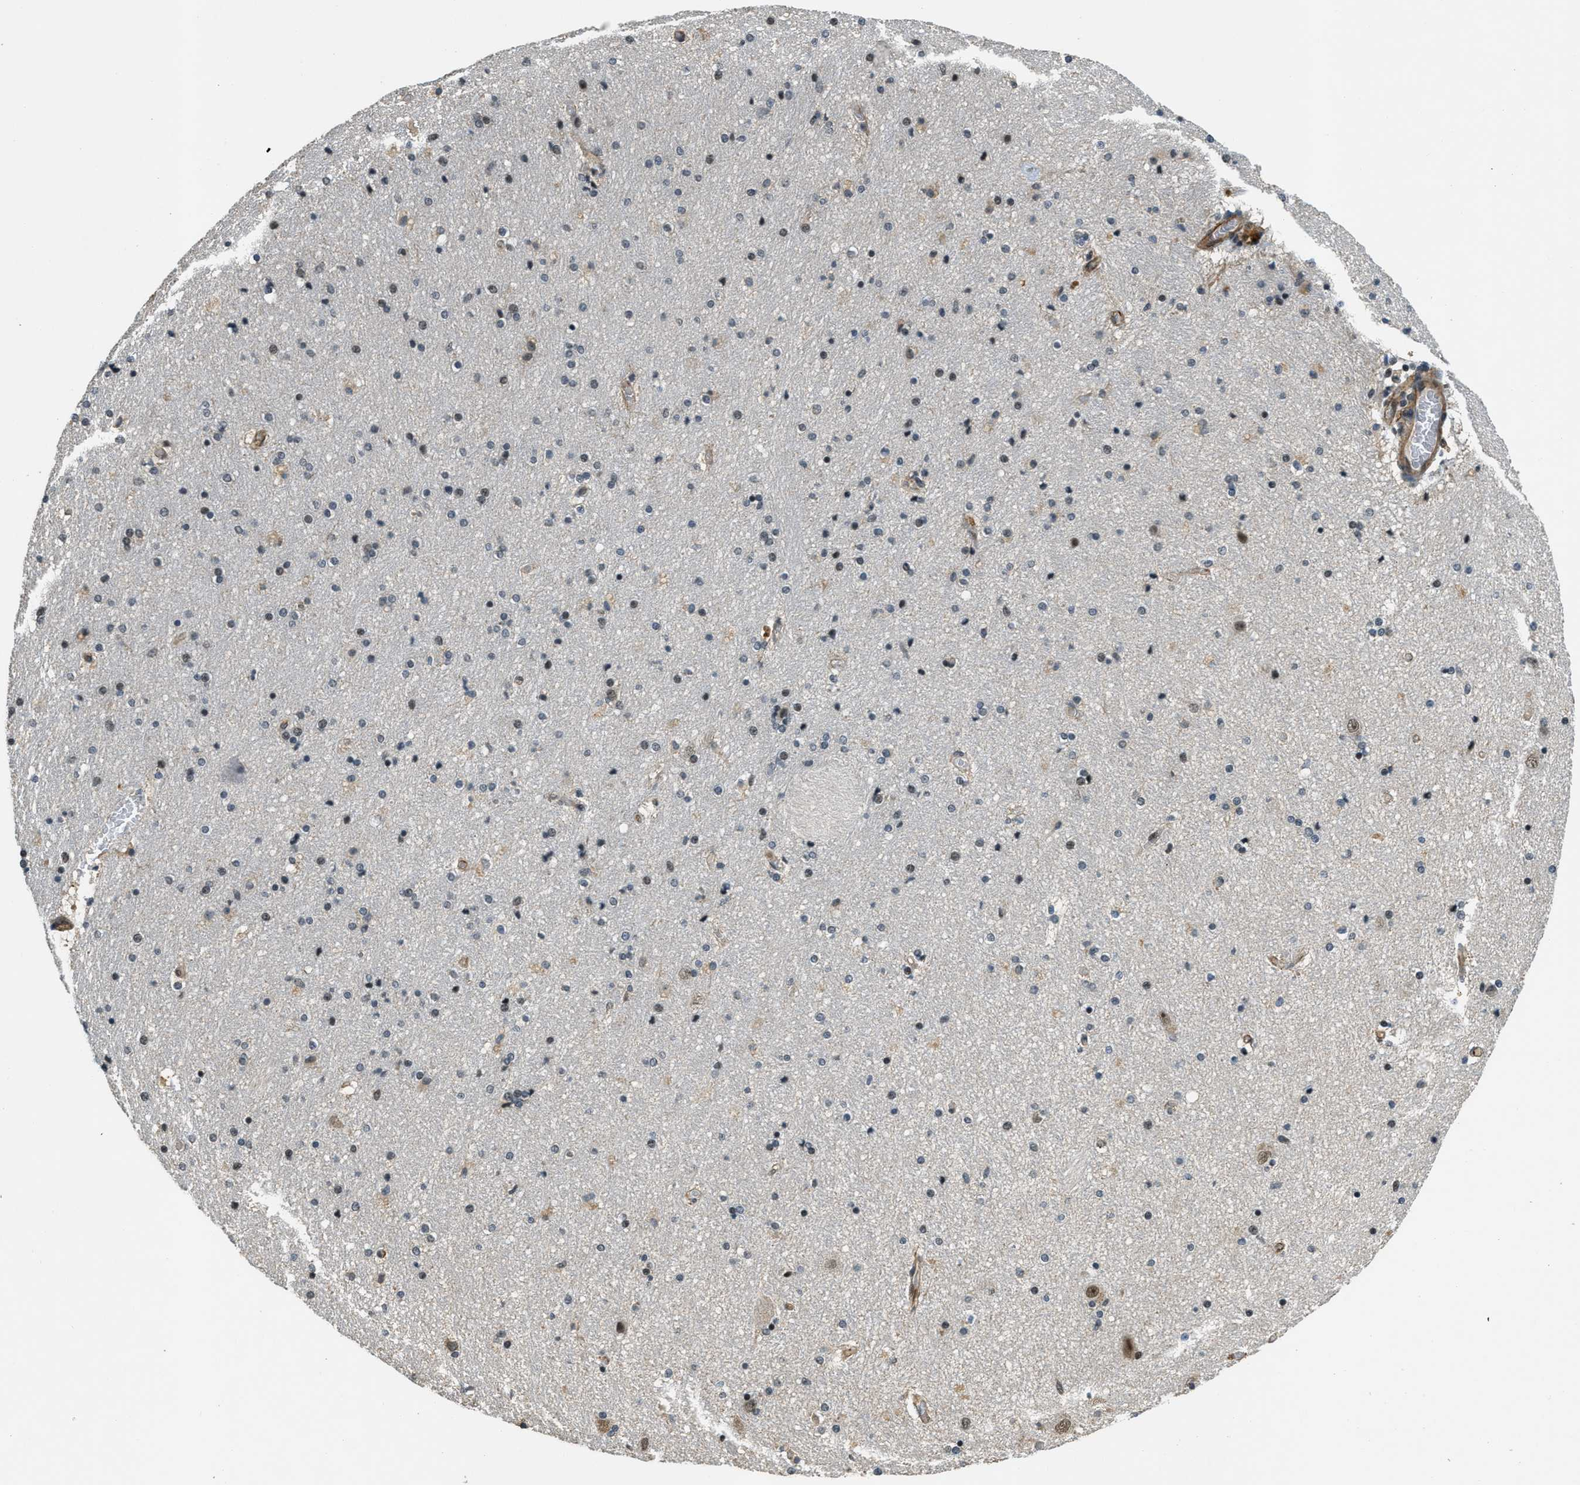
{"staining": {"intensity": "weak", "quantity": "<25%", "location": "cytoplasmic/membranous"}, "tissue": "hippocampus", "cell_type": "Glial cells", "image_type": "normal", "snomed": [{"axis": "morphology", "description": "Normal tissue, NOS"}, {"axis": "topography", "description": "Hippocampus"}], "caption": "The micrograph demonstrates no significant staining in glial cells of hippocampus.", "gene": "MED21", "patient": {"sex": "female", "age": 54}}